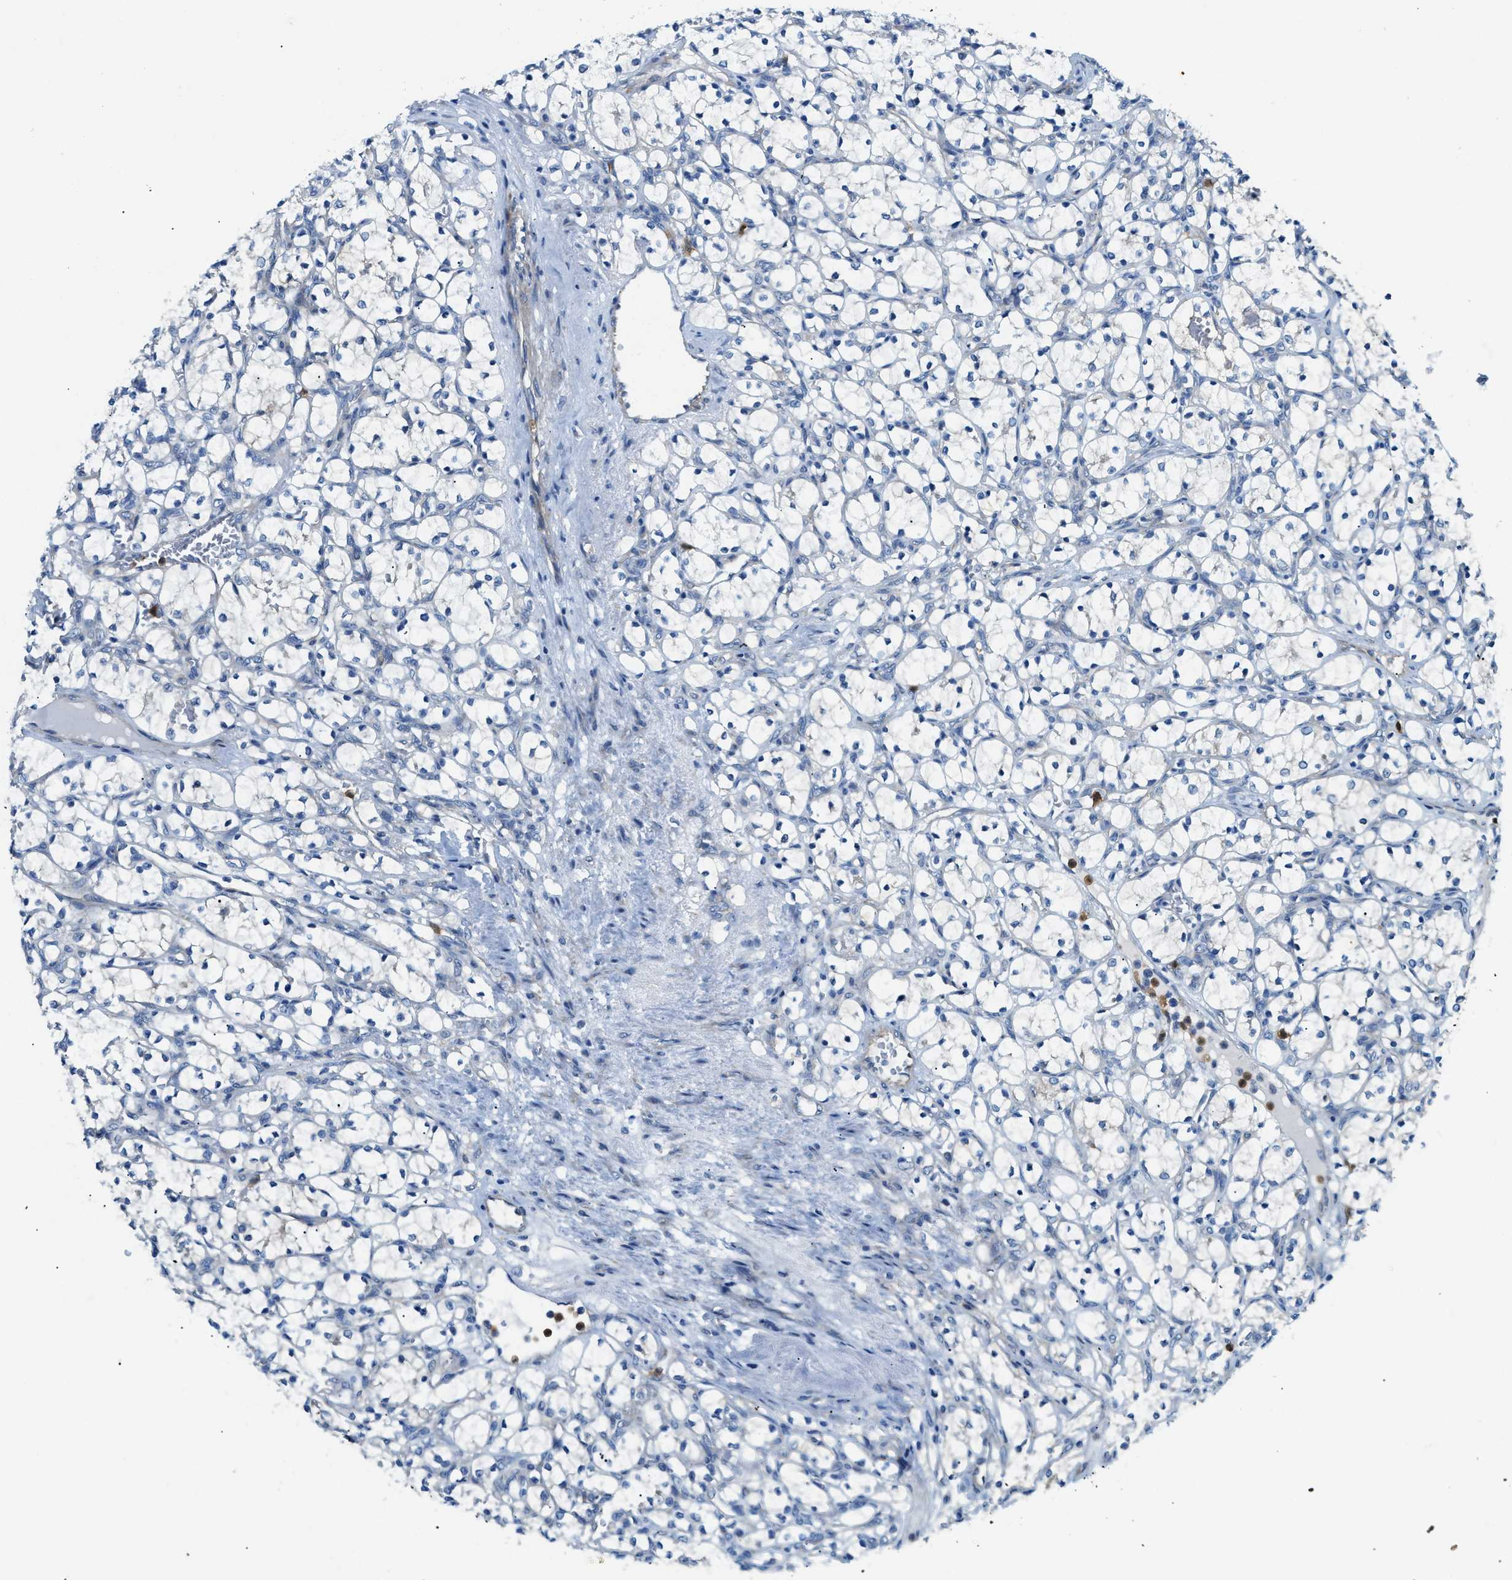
{"staining": {"intensity": "negative", "quantity": "none", "location": "none"}, "tissue": "renal cancer", "cell_type": "Tumor cells", "image_type": "cancer", "snomed": [{"axis": "morphology", "description": "Adenocarcinoma, NOS"}, {"axis": "topography", "description": "Kidney"}], "caption": "The photomicrograph reveals no staining of tumor cells in renal cancer.", "gene": "ZDHHC13", "patient": {"sex": "female", "age": 69}}